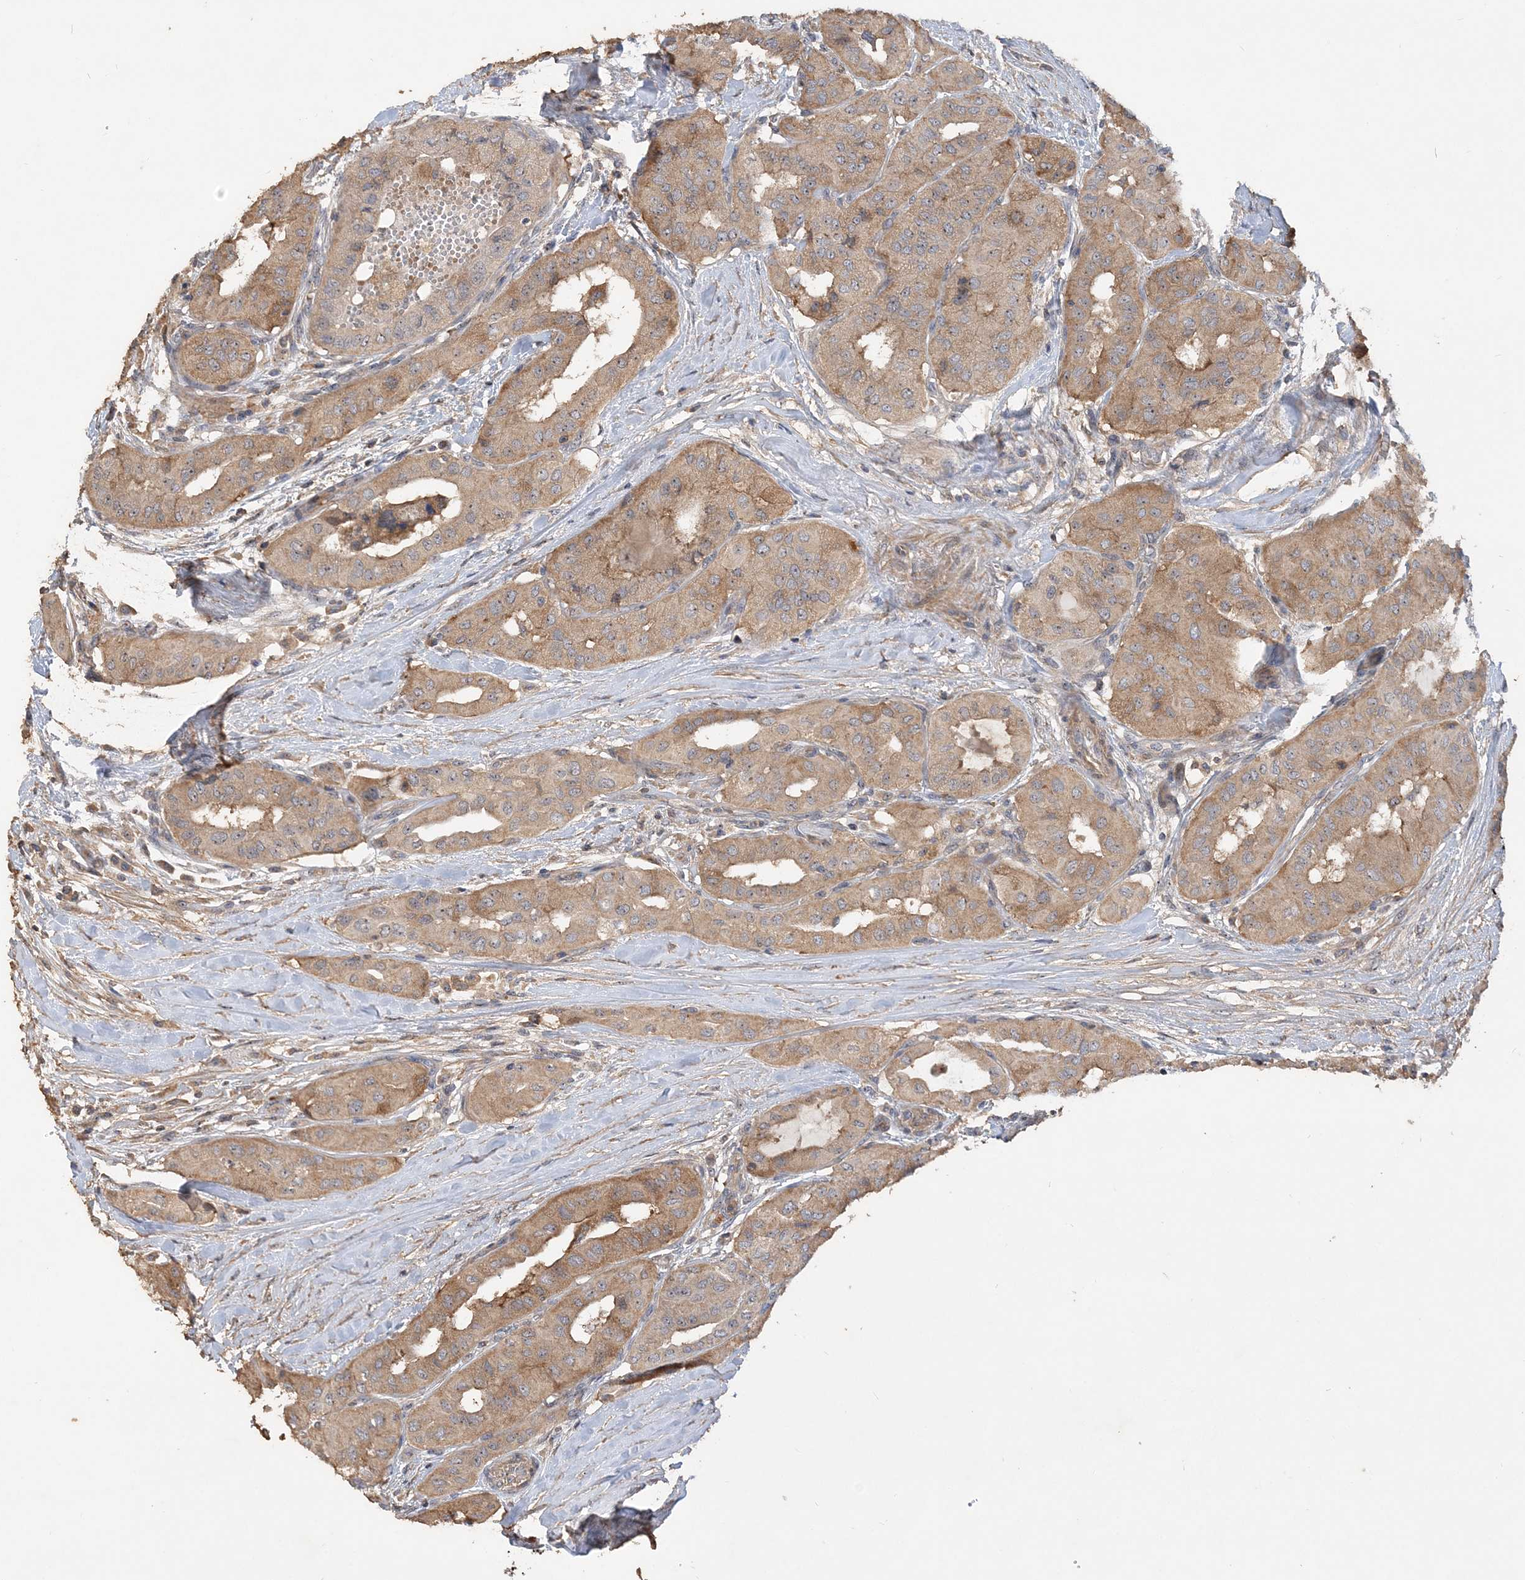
{"staining": {"intensity": "moderate", "quantity": ">75%", "location": "cytoplasmic/membranous"}, "tissue": "thyroid cancer", "cell_type": "Tumor cells", "image_type": "cancer", "snomed": [{"axis": "morphology", "description": "Papillary adenocarcinoma, NOS"}, {"axis": "topography", "description": "Thyroid gland"}], "caption": "This histopathology image reveals immunohistochemistry staining of papillary adenocarcinoma (thyroid), with medium moderate cytoplasmic/membranous positivity in approximately >75% of tumor cells.", "gene": "GRINA", "patient": {"sex": "female", "age": 59}}